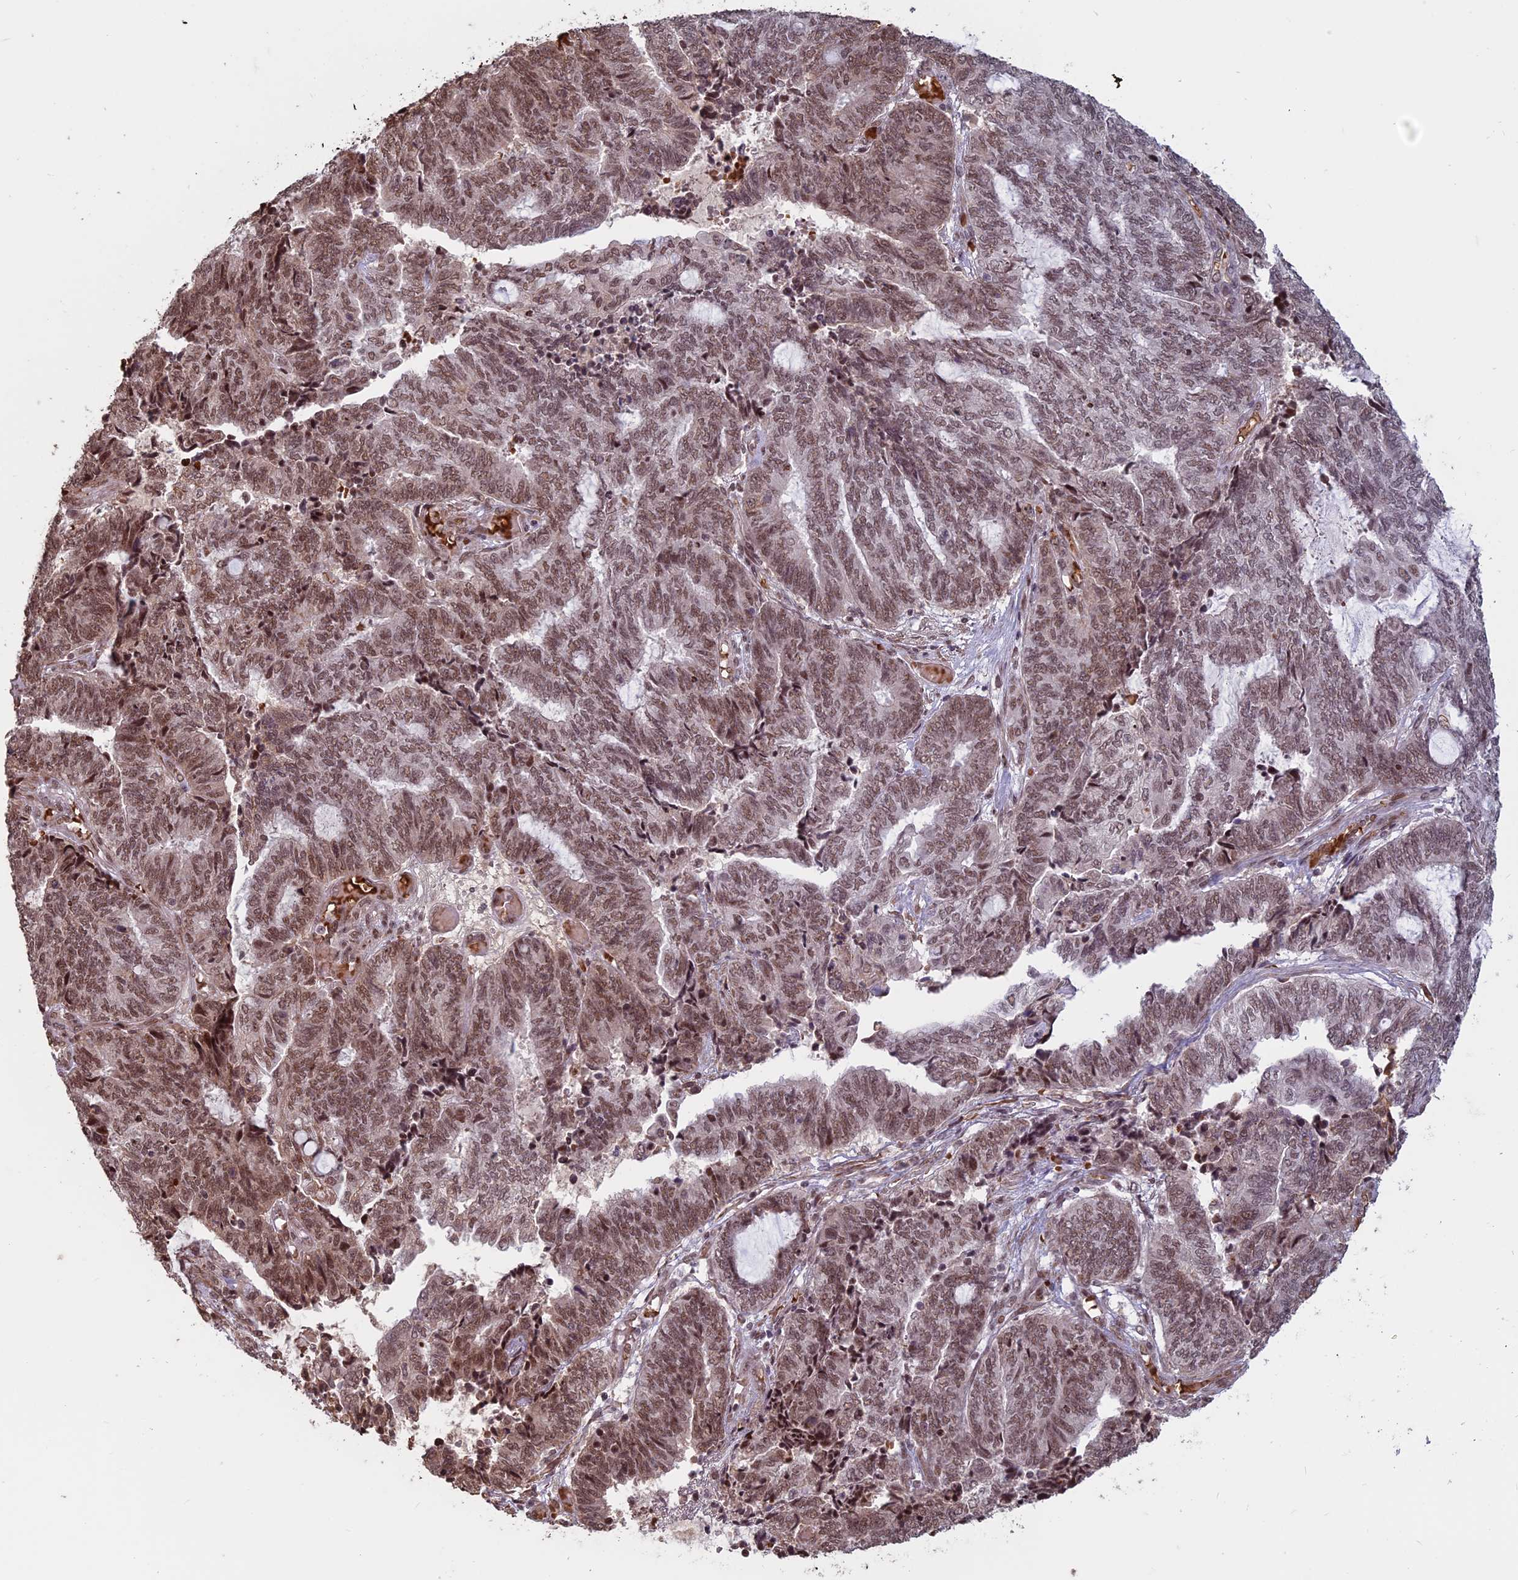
{"staining": {"intensity": "moderate", "quantity": ">75%", "location": "nuclear"}, "tissue": "endometrial cancer", "cell_type": "Tumor cells", "image_type": "cancer", "snomed": [{"axis": "morphology", "description": "Adenocarcinoma, NOS"}, {"axis": "topography", "description": "Uterus"}, {"axis": "topography", "description": "Endometrium"}], "caption": "Immunohistochemistry of endometrial cancer displays medium levels of moderate nuclear staining in about >75% of tumor cells.", "gene": "MFAP1", "patient": {"sex": "female", "age": 70}}